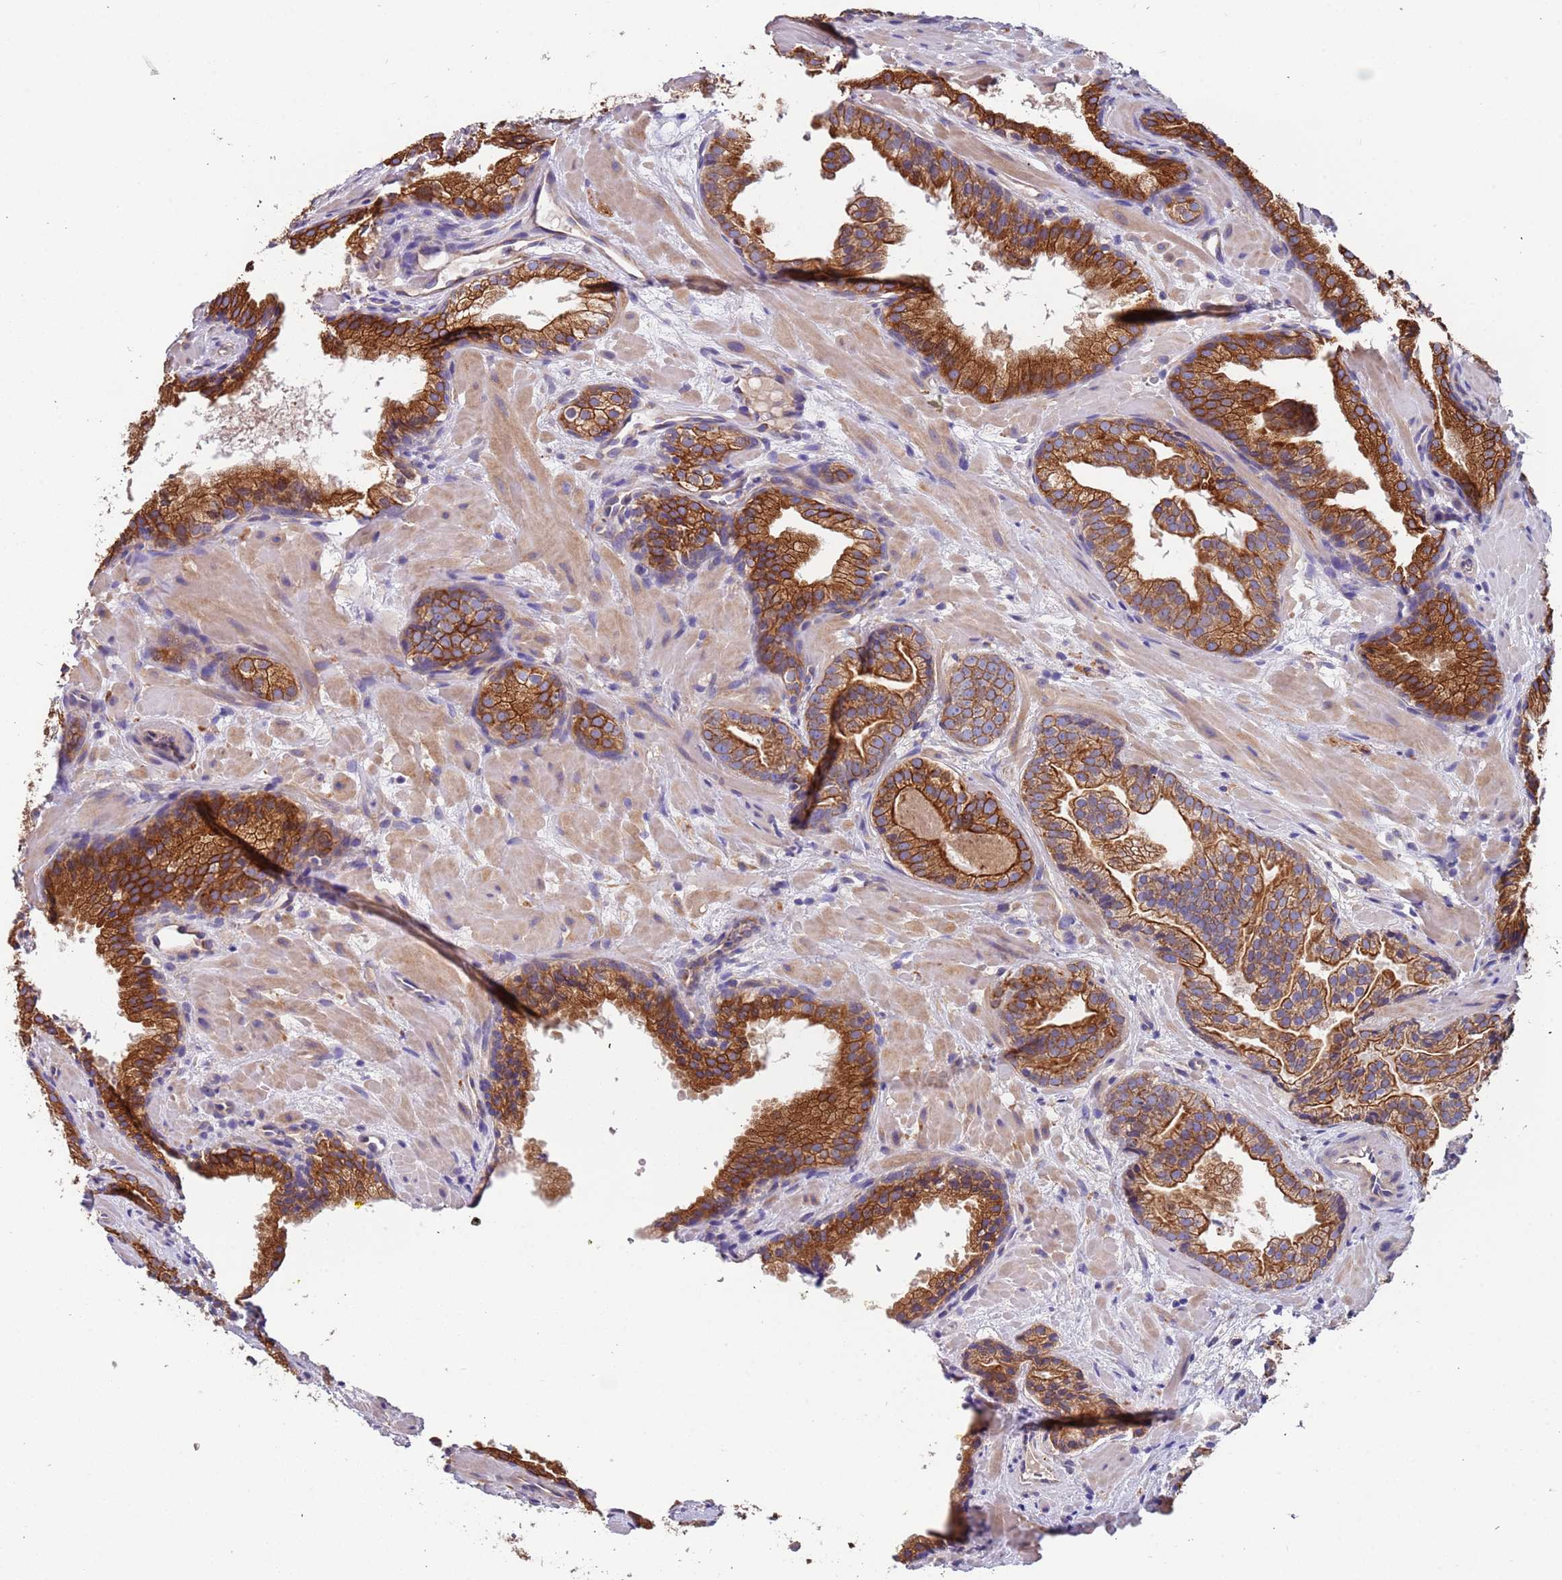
{"staining": {"intensity": "strong", "quantity": ">75%", "location": "cytoplasmic/membranous"}, "tissue": "prostate cancer", "cell_type": "Tumor cells", "image_type": "cancer", "snomed": [{"axis": "morphology", "description": "Adenocarcinoma, High grade"}, {"axis": "topography", "description": "Prostate"}], "caption": "Tumor cells demonstrate strong cytoplasmic/membranous staining in about >75% of cells in prostate cancer. (IHC, brightfield microscopy, high magnification).", "gene": "LAMB4", "patient": {"sex": "male", "age": 60}}